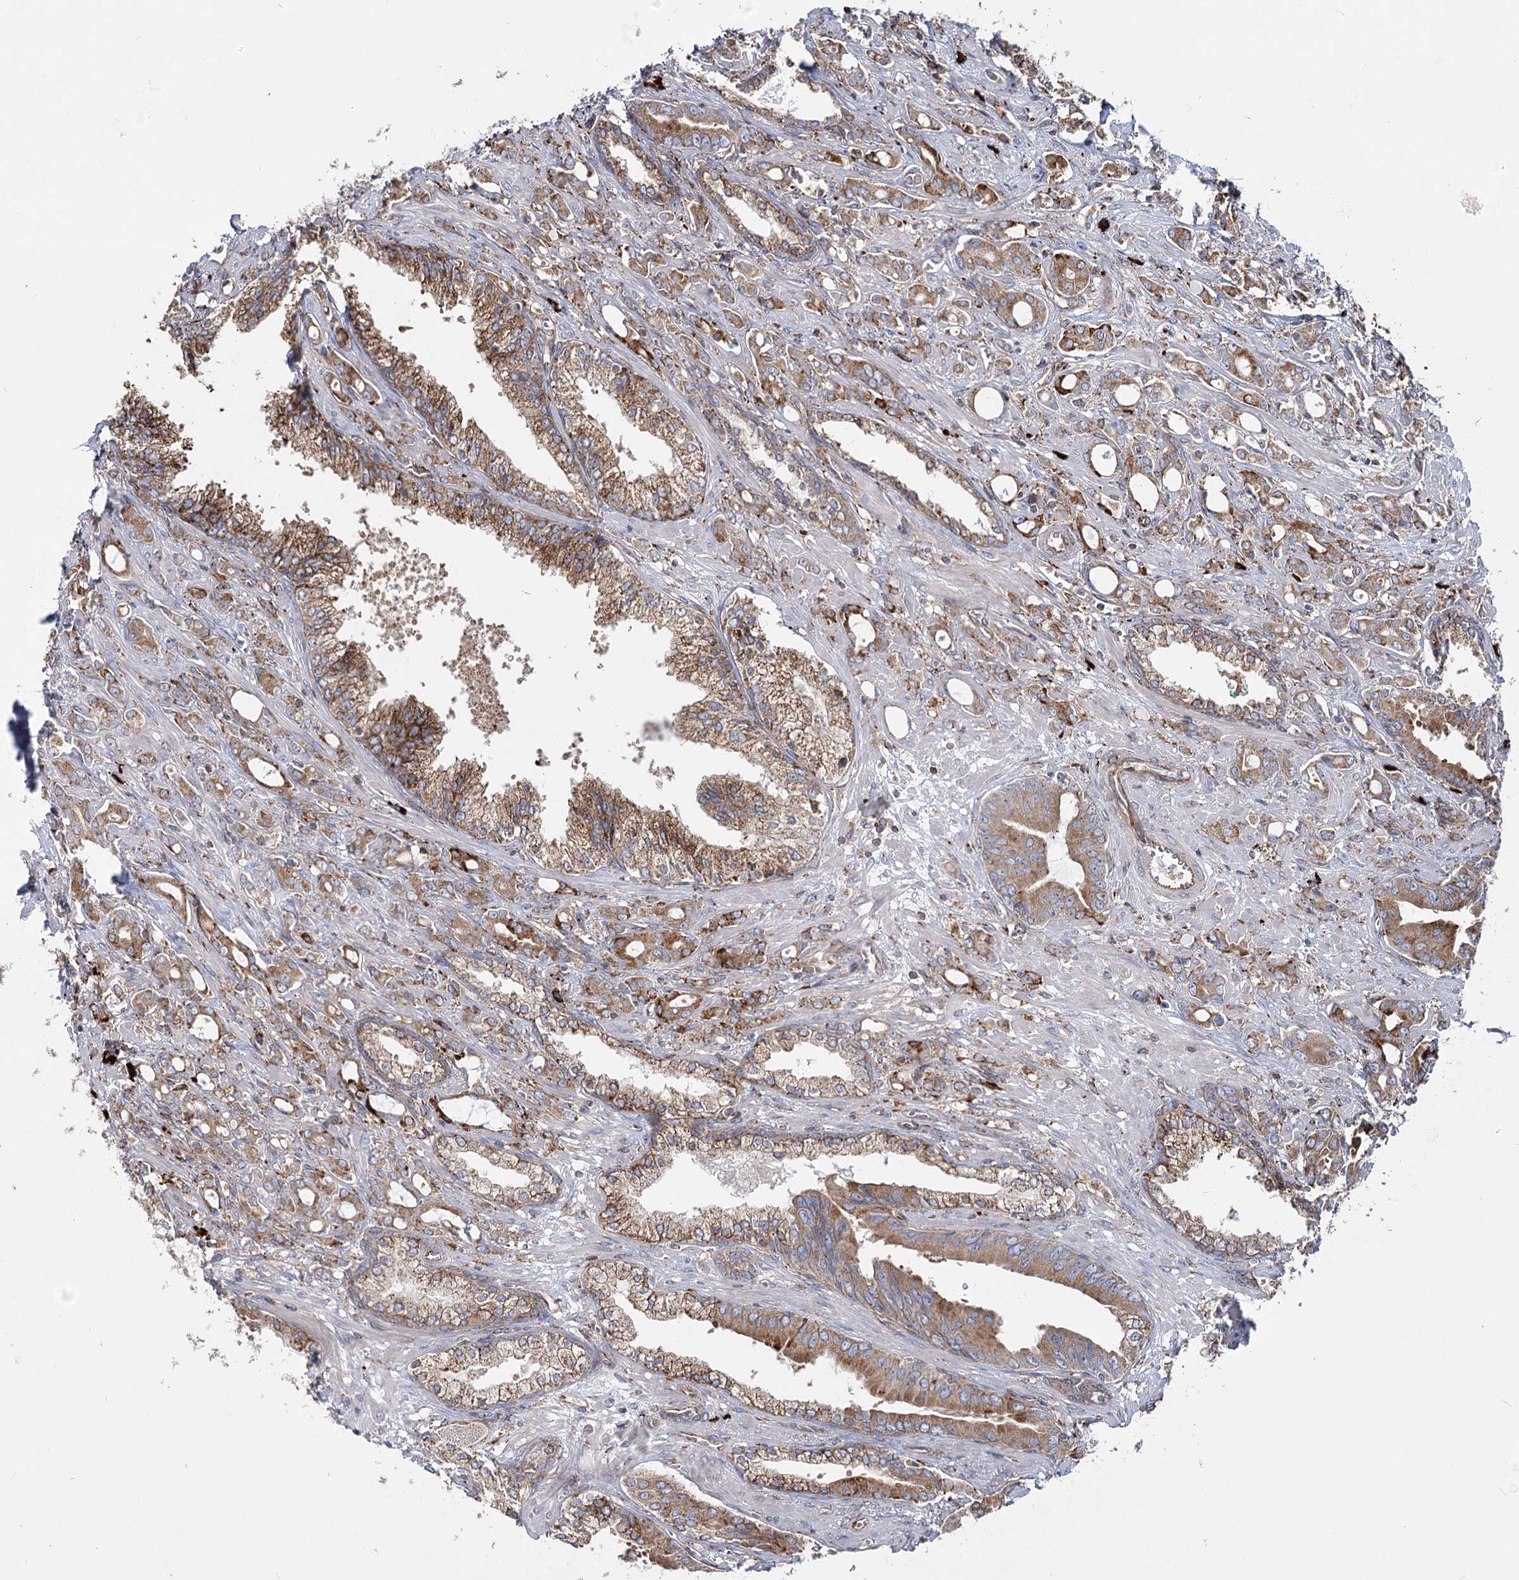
{"staining": {"intensity": "moderate", "quantity": ">75%", "location": "cytoplasmic/membranous"}, "tissue": "prostate cancer", "cell_type": "Tumor cells", "image_type": "cancer", "snomed": [{"axis": "morphology", "description": "Adenocarcinoma, High grade"}, {"axis": "topography", "description": "Prostate"}], "caption": "High-magnification brightfield microscopy of prostate adenocarcinoma (high-grade) stained with DAB (brown) and counterstained with hematoxylin (blue). tumor cells exhibit moderate cytoplasmic/membranous expression is seen in about>75% of cells.", "gene": "POGLUT1", "patient": {"sex": "male", "age": 72}}